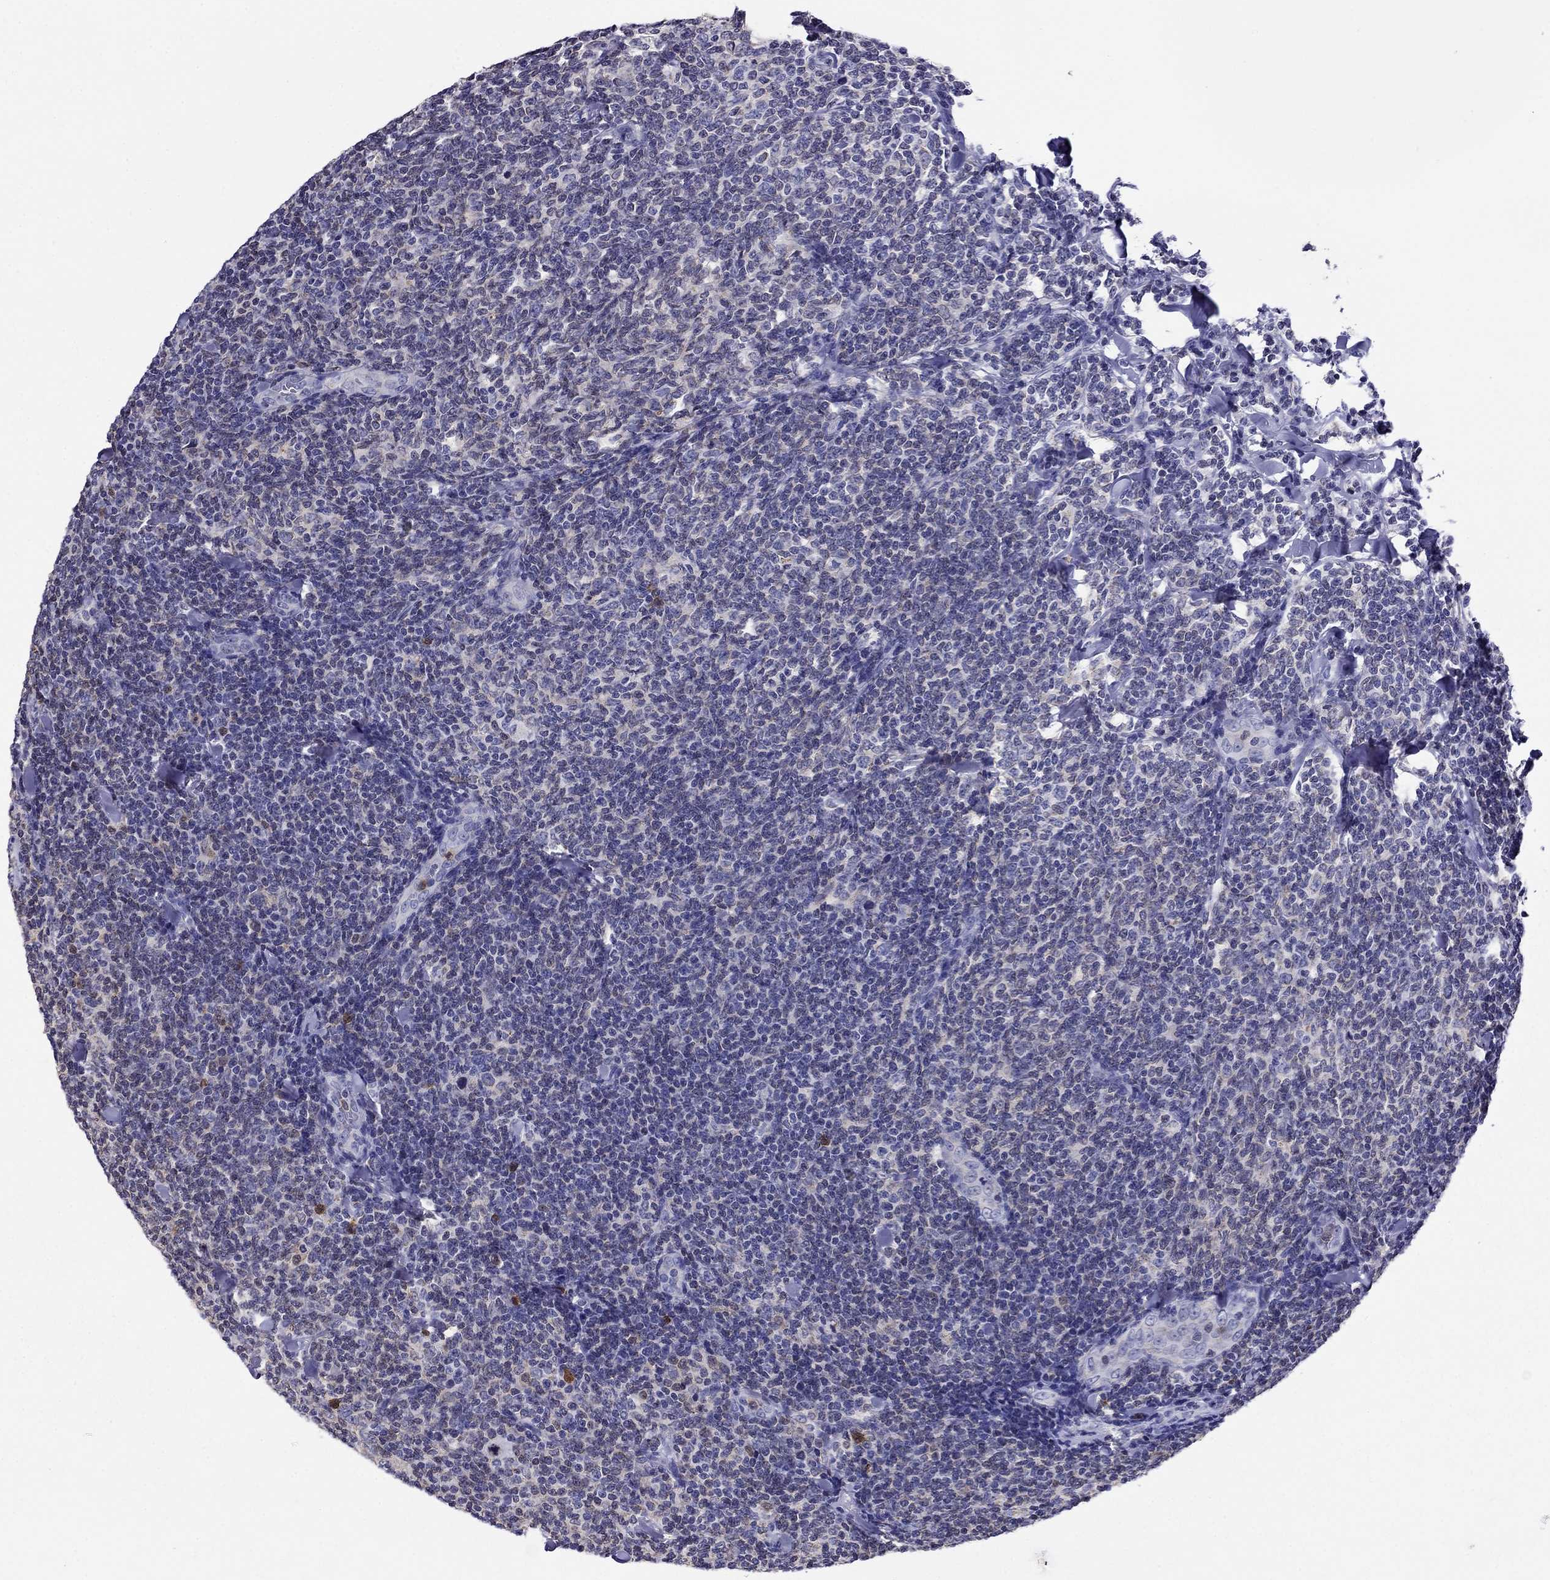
{"staining": {"intensity": "negative", "quantity": "none", "location": "none"}, "tissue": "lymphoma", "cell_type": "Tumor cells", "image_type": "cancer", "snomed": [{"axis": "morphology", "description": "Malignant lymphoma, non-Hodgkin's type, Low grade"}, {"axis": "topography", "description": "Lymph node"}], "caption": "The immunohistochemistry (IHC) image has no significant staining in tumor cells of lymphoma tissue.", "gene": "SCG2", "patient": {"sex": "female", "age": 56}}